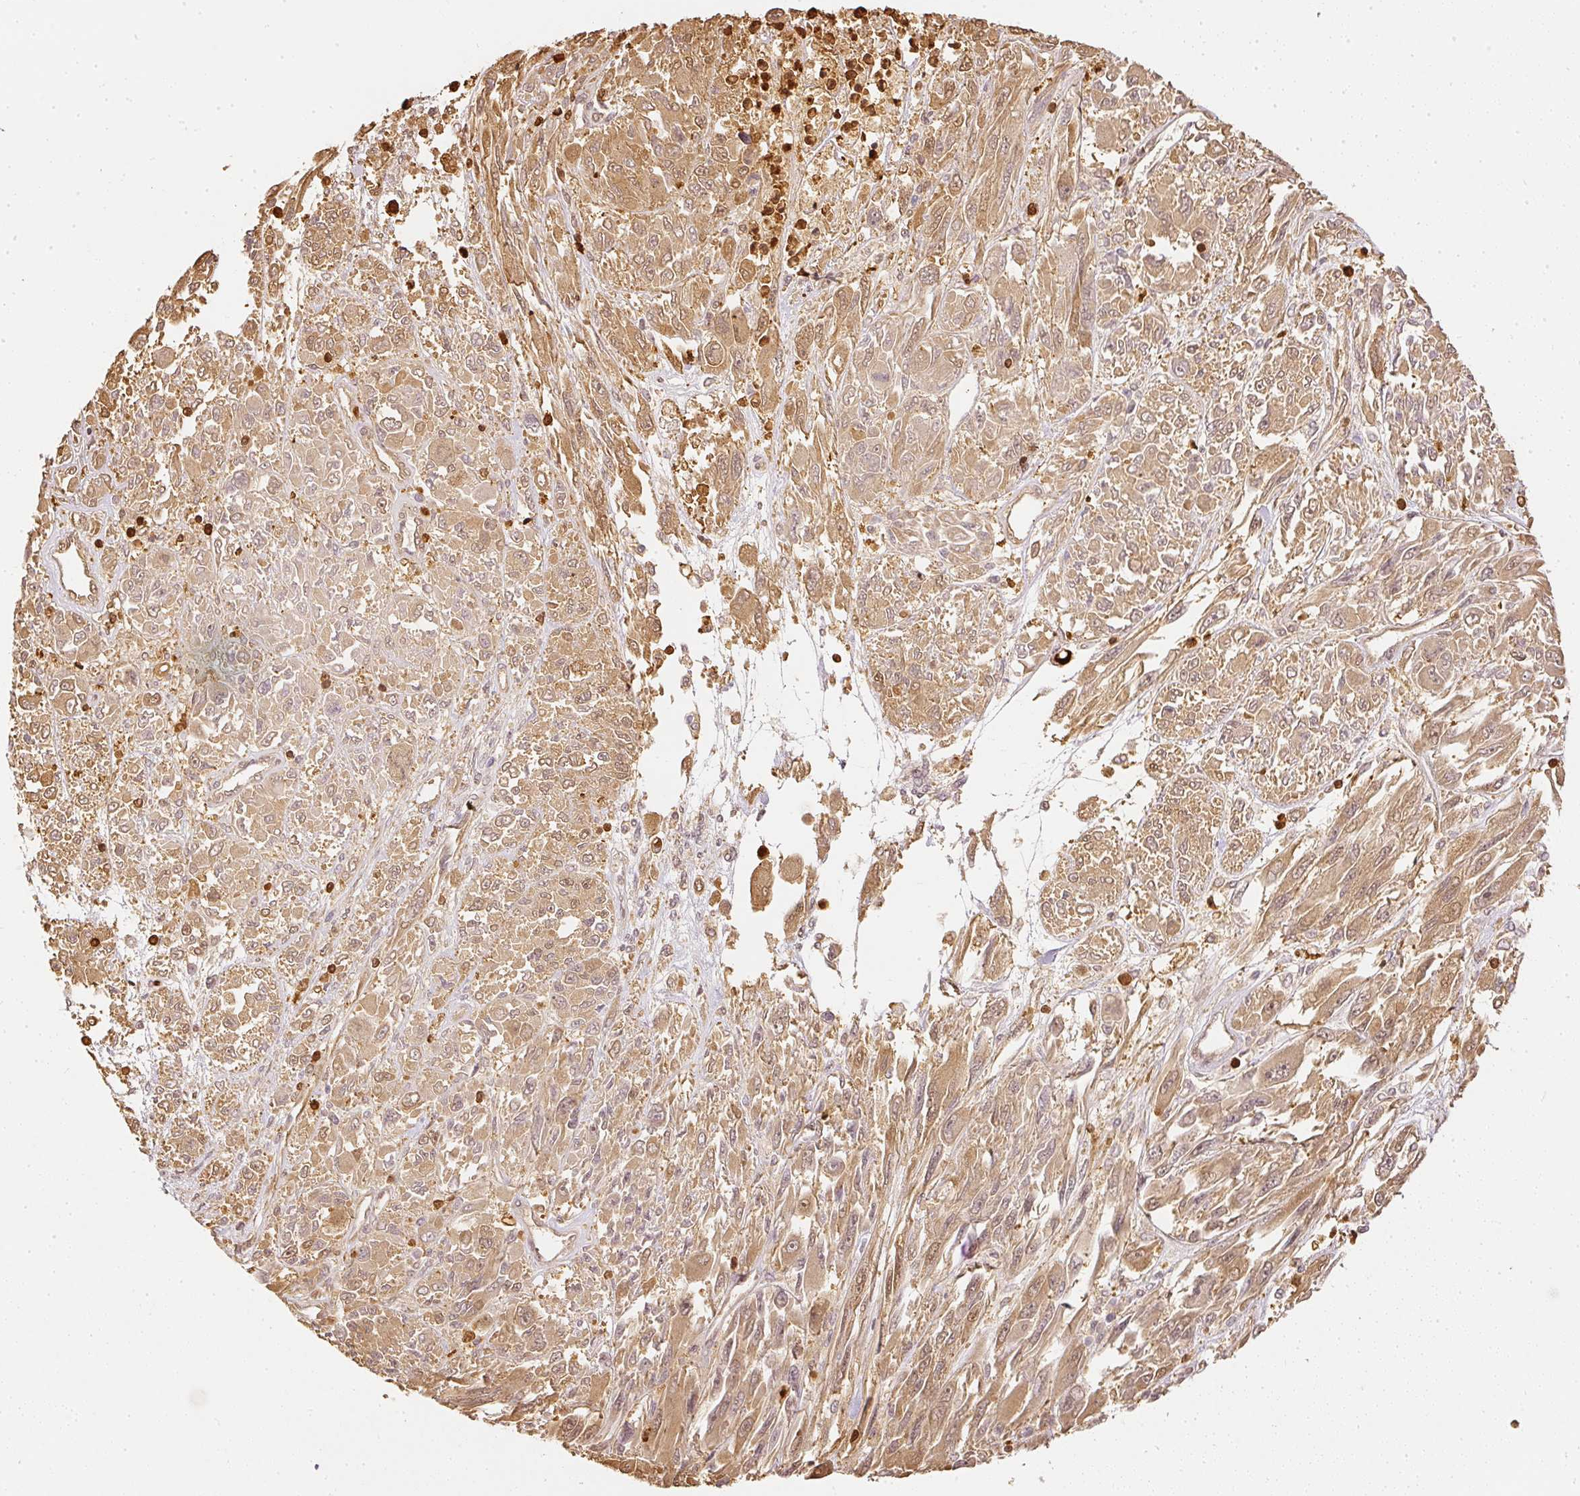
{"staining": {"intensity": "moderate", "quantity": ">75%", "location": "cytoplasmic/membranous"}, "tissue": "melanoma", "cell_type": "Tumor cells", "image_type": "cancer", "snomed": [{"axis": "morphology", "description": "Malignant melanoma, NOS"}, {"axis": "topography", "description": "Skin"}], "caption": "IHC staining of malignant melanoma, which displays medium levels of moderate cytoplasmic/membranous staining in approximately >75% of tumor cells indicating moderate cytoplasmic/membranous protein expression. The staining was performed using DAB (3,3'-diaminobenzidine) (brown) for protein detection and nuclei were counterstained in hematoxylin (blue).", "gene": "PFN1", "patient": {"sex": "female", "age": 91}}